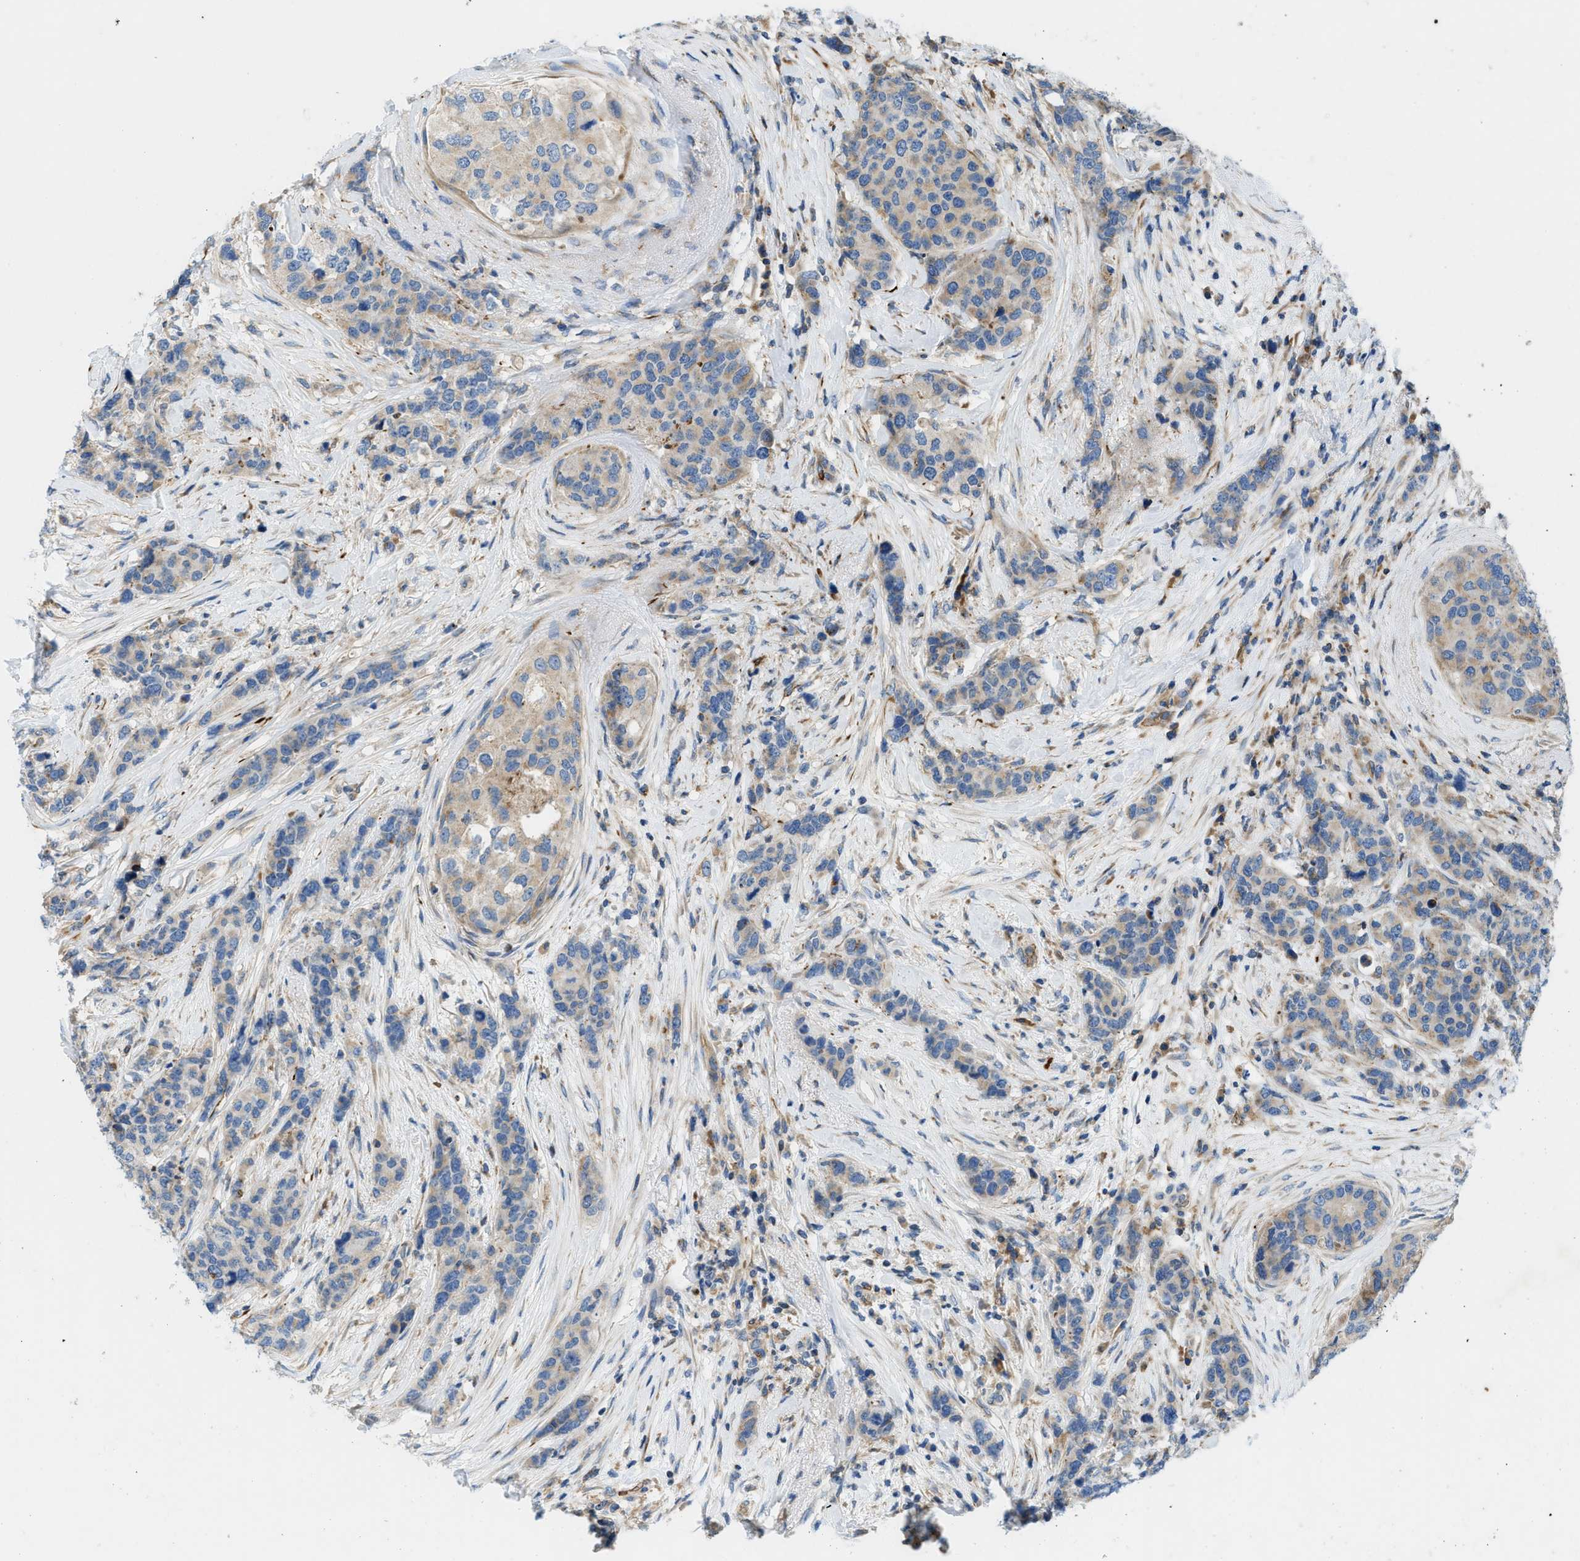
{"staining": {"intensity": "weak", "quantity": ">75%", "location": "cytoplasmic/membranous"}, "tissue": "breast cancer", "cell_type": "Tumor cells", "image_type": "cancer", "snomed": [{"axis": "morphology", "description": "Lobular carcinoma"}, {"axis": "topography", "description": "Breast"}], "caption": "Protein expression analysis of lobular carcinoma (breast) reveals weak cytoplasmic/membranous positivity in approximately >75% of tumor cells. Ihc stains the protein in brown and the nuclei are stained blue.", "gene": "ZNF831", "patient": {"sex": "female", "age": 59}}